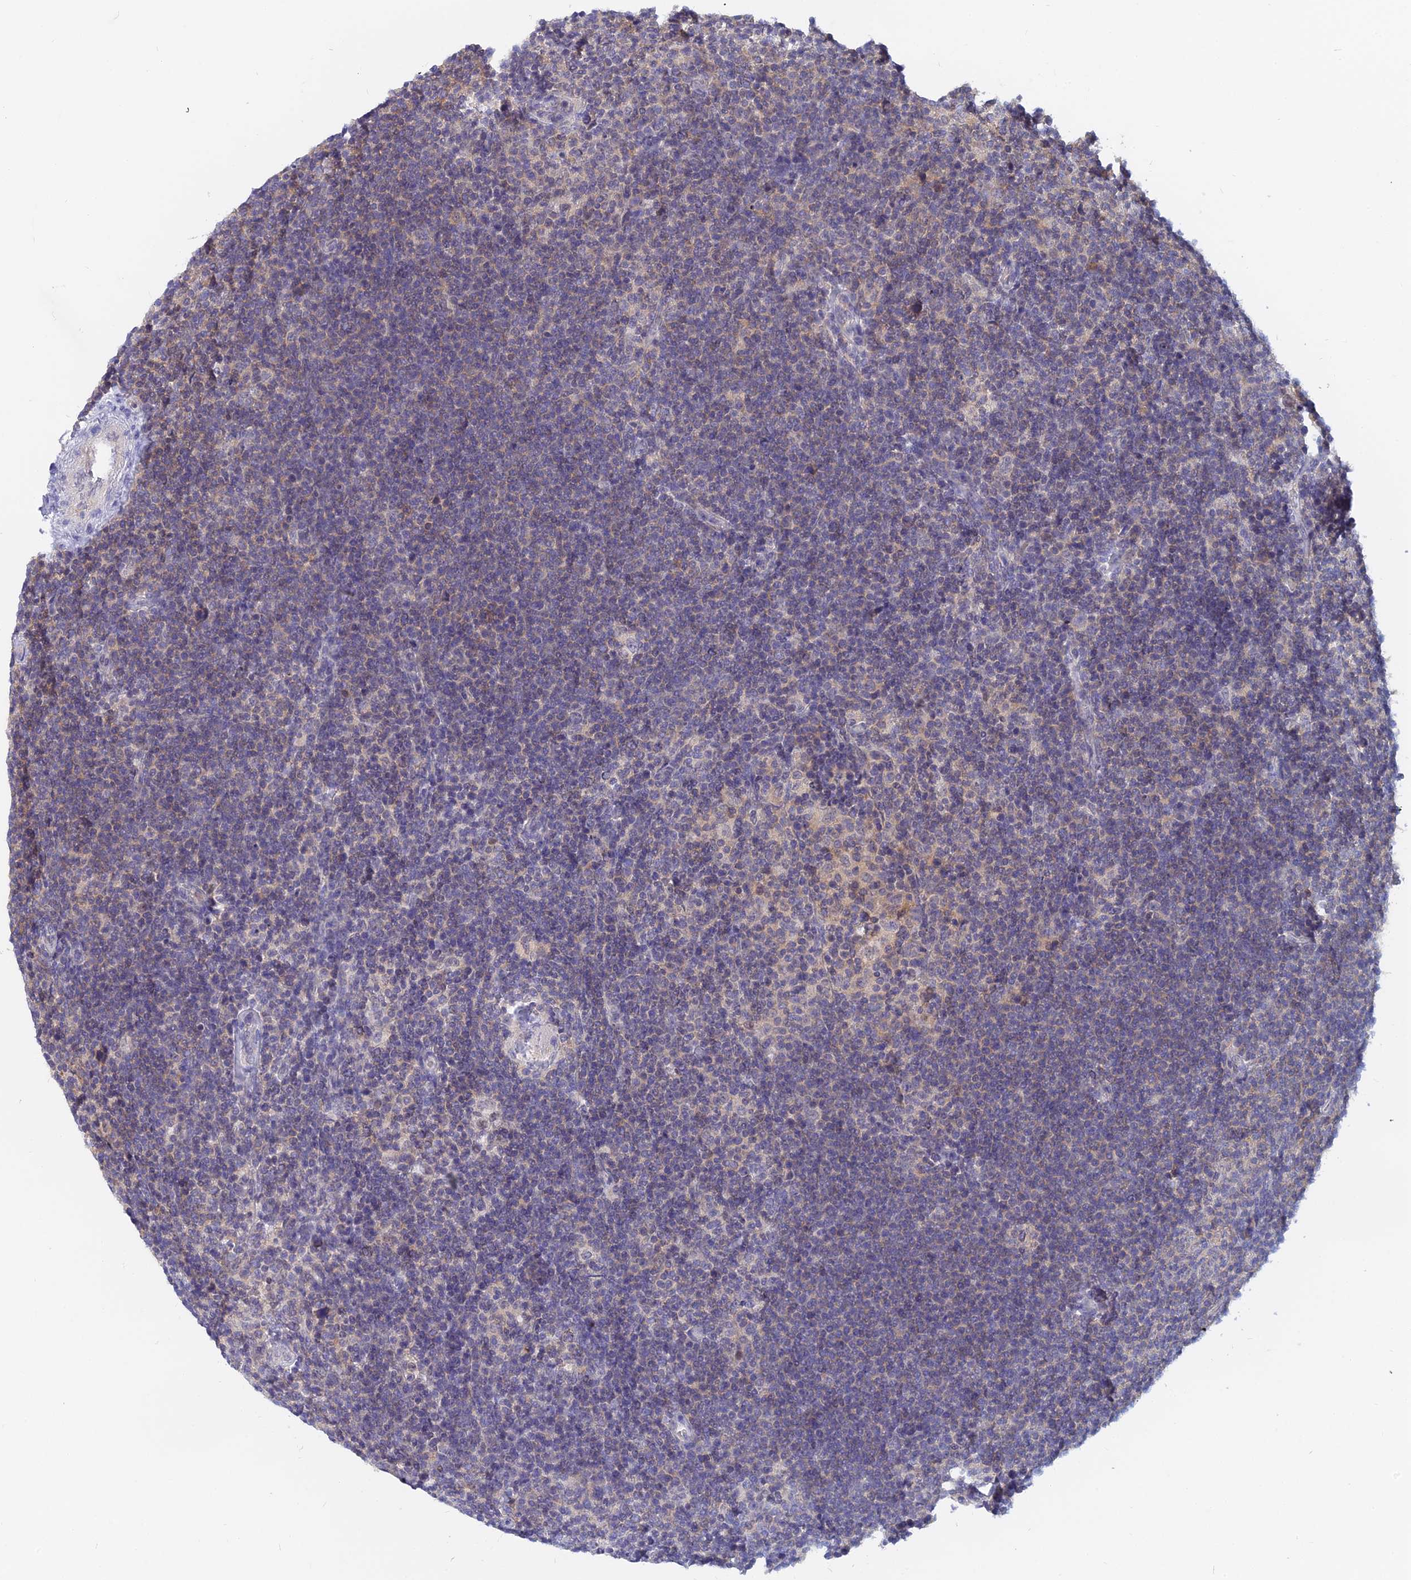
{"staining": {"intensity": "negative", "quantity": "none", "location": "none"}, "tissue": "lymphoma", "cell_type": "Tumor cells", "image_type": "cancer", "snomed": [{"axis": "morphology", "description": "Hodgkin's disease, NOS"}, {"axis": "topography", "description": "Lymph node"}], "caption": "An immunohistochemistry photomicrograph of Hodgkin's disease is shown. There is no staining in tumor cells of Hodgkin's disease.", "gene": "B3GALT4", "patient": {"sex": "female", "age": 57}}